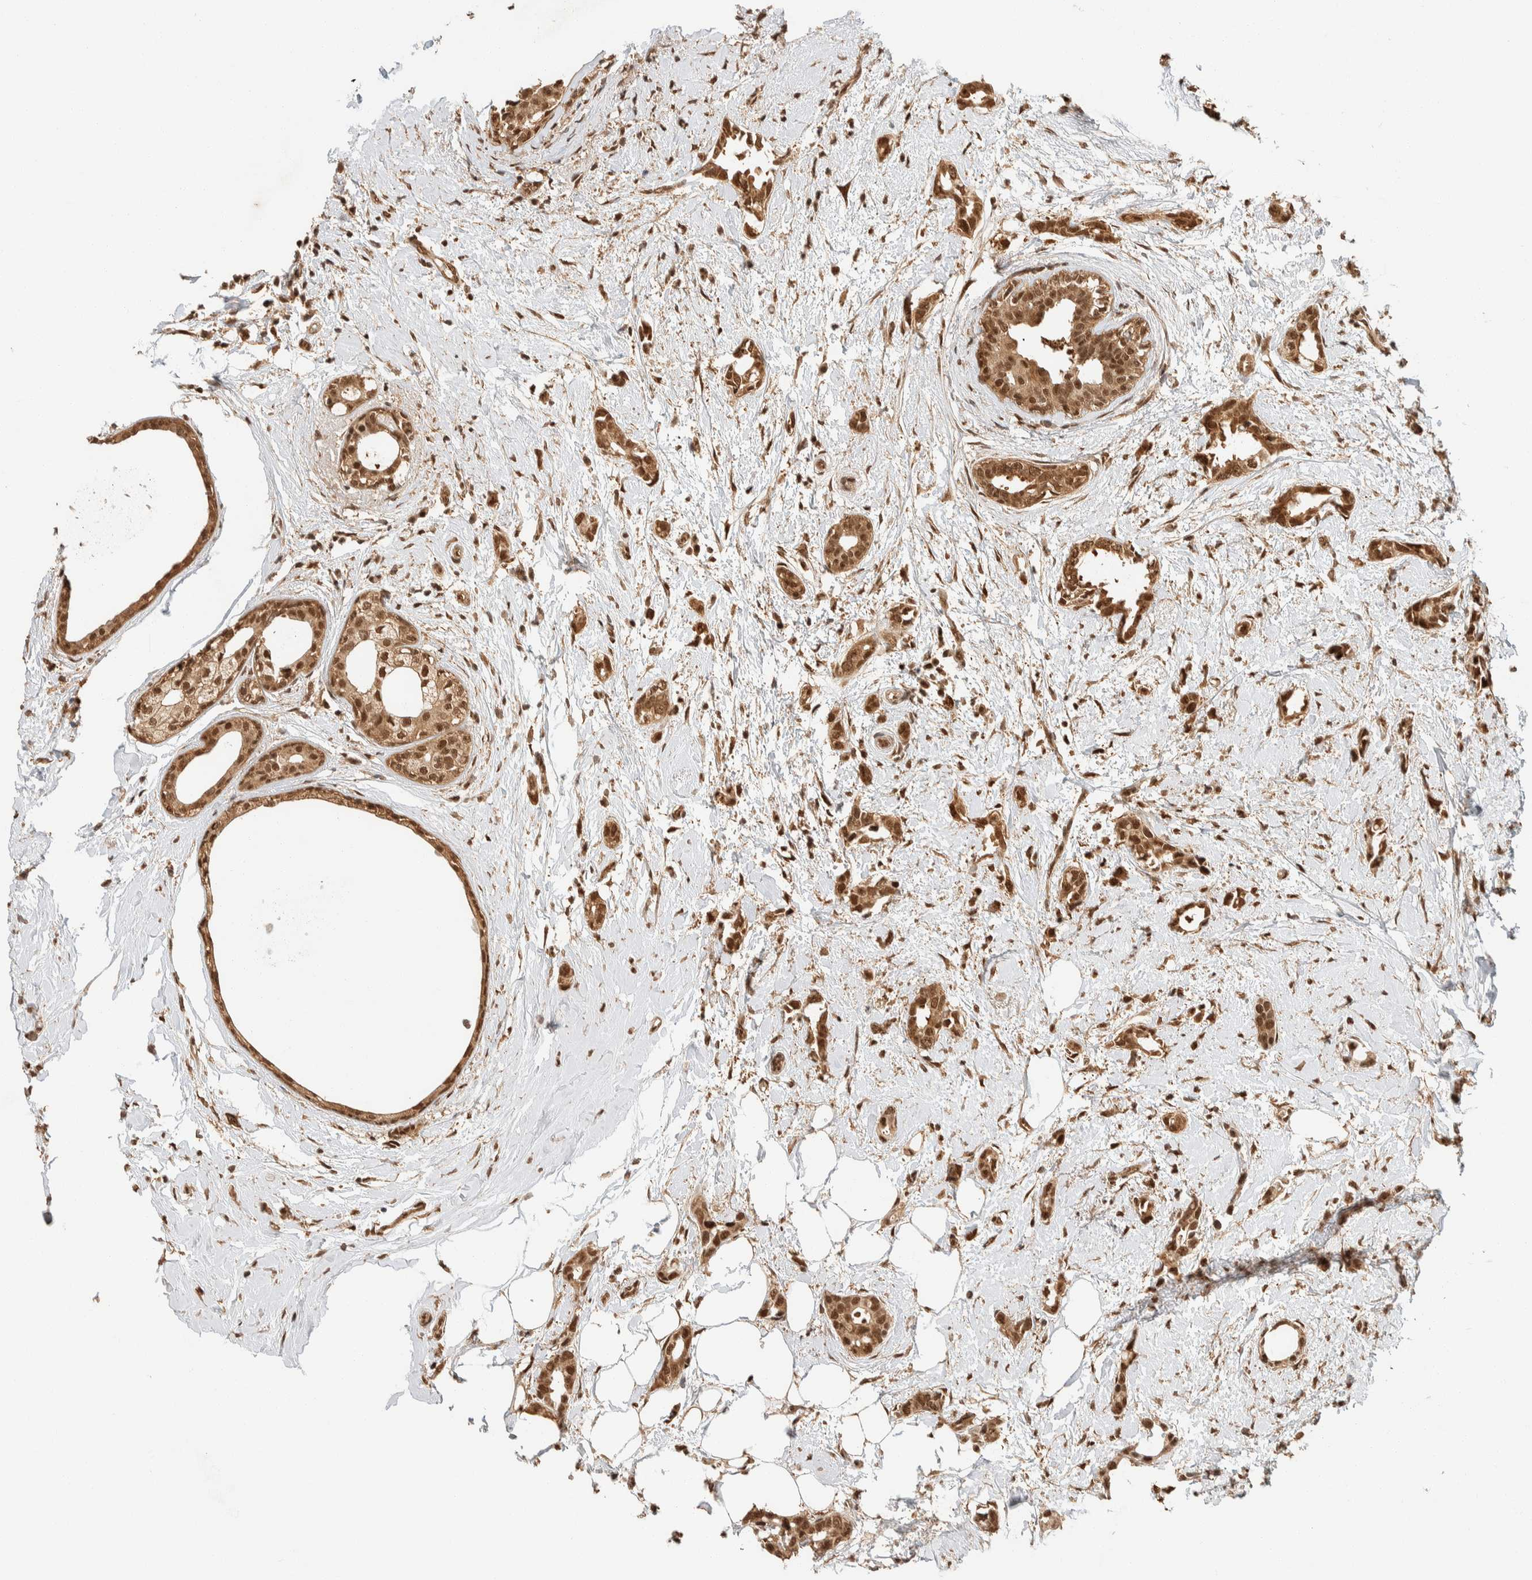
{"staining": {"intensity": "moderate", "quantity": ">75%", "location": "cytoplasmic/membranous,nuclear"}, "tissue": "breast cancer", "cell_type": "Tumor cells", "image_type": "cancer", "snomed": [{"axis": "morphology", "description": "Duct carcinoma"}, {"axis": "topography", "description": "Breast"}], "caption": "Breast cancer stained with a brown dye displays moderate cytoplasmic/membranous and nuclear positive positivity in approximately >75% of tumor cells.", "gene": "ZBTB2", "patient": {"sex": "female", "age": 55}}